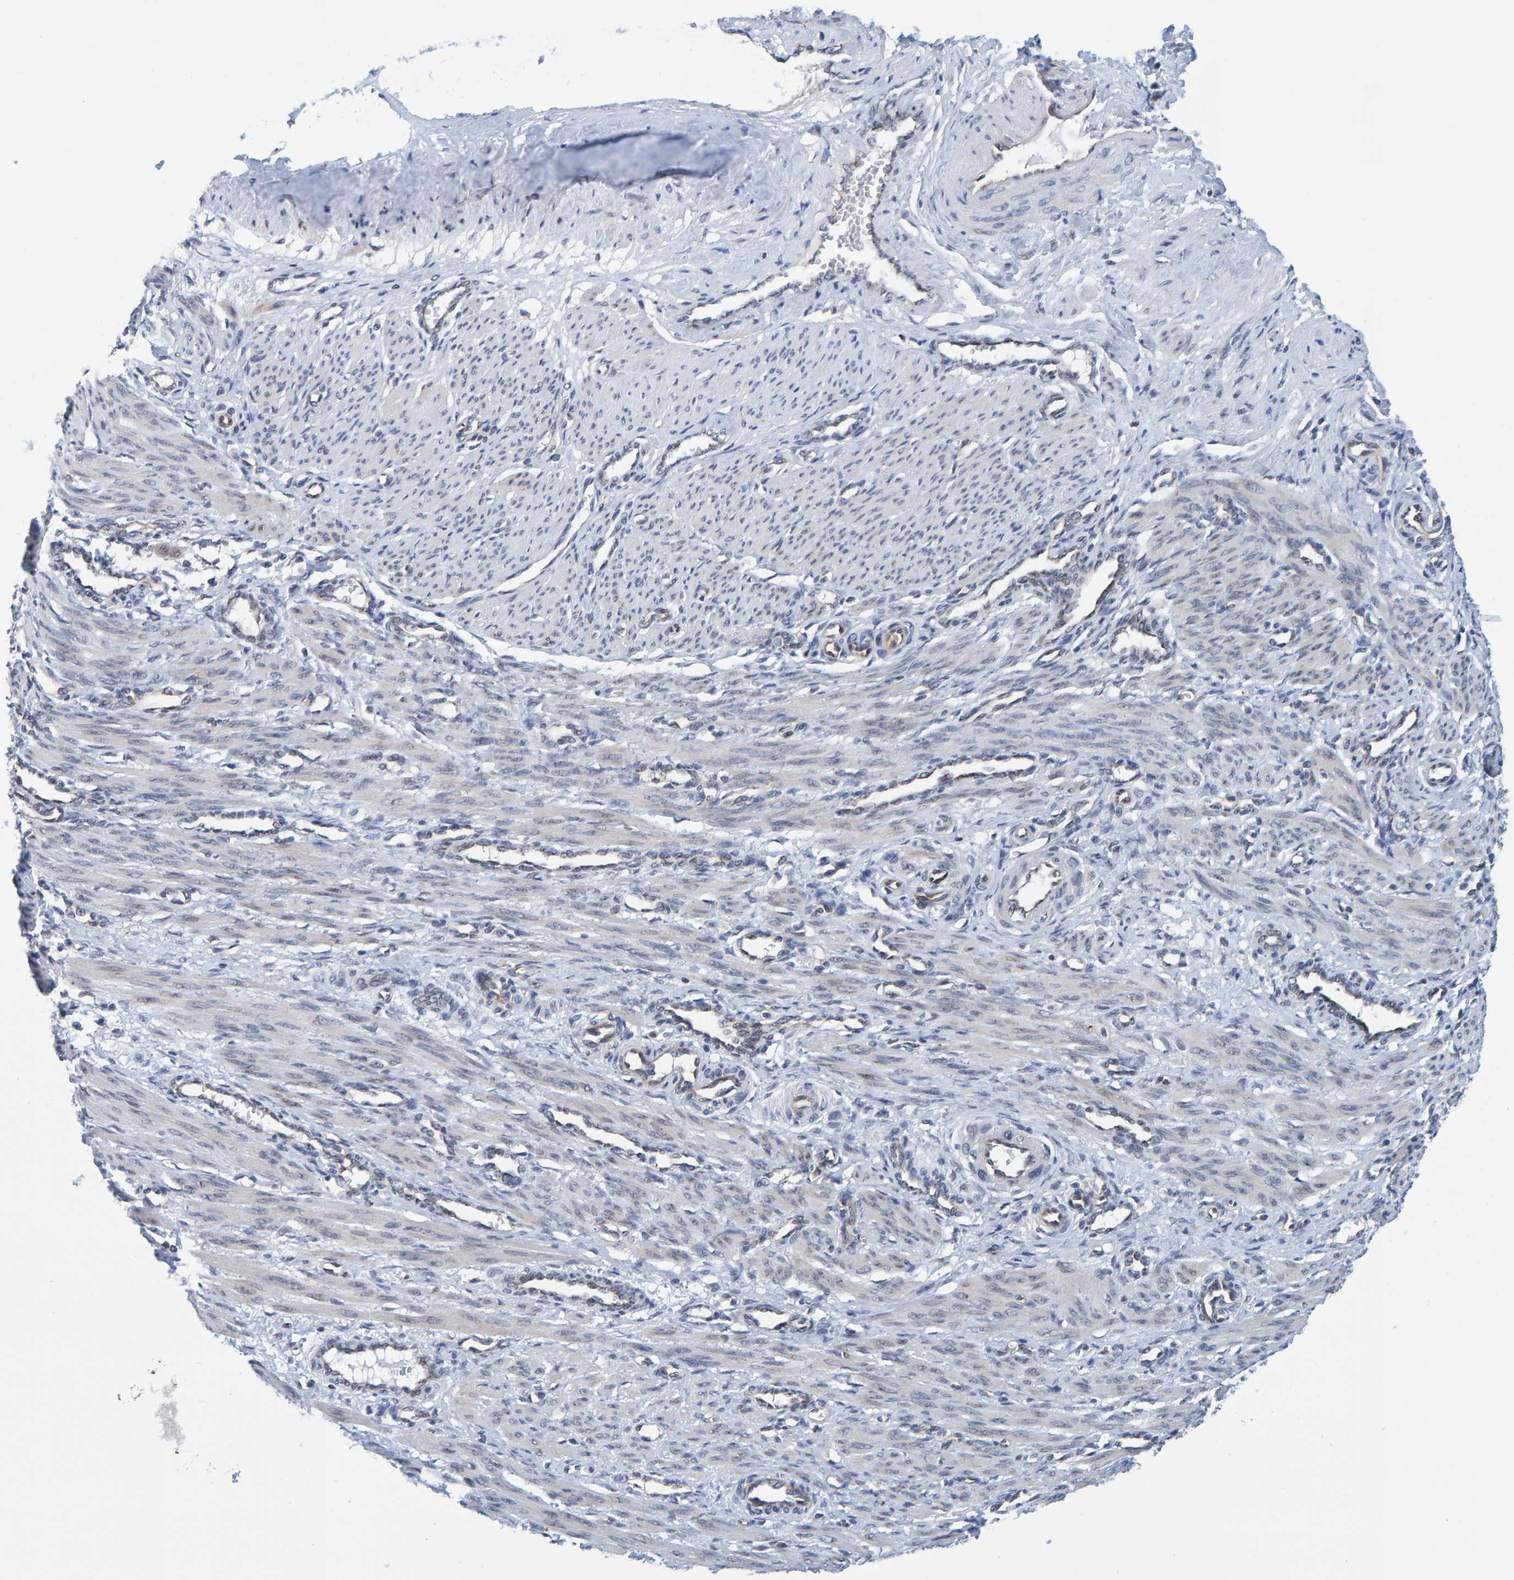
{"staining": {"intensity": "negative", "quantity": "none", "location": "none"}, "tissue": "smooth muscle", "cell_type": "Smooth muscle cells", "image_type": "normal", "snomed": [{"axis": "morphology", "description": "Normal tissue, NOS"}, {"axis": "topography", "description": "Endometrium"}], "caption": "High power microscopy image of an immunohistochemistry (IHC) image of unremarkable smooth muscle, revealing no significant staining in smooth muscle cells.", "gene": "SCRN2", "patient": {"sex": "female", "age": 33}}